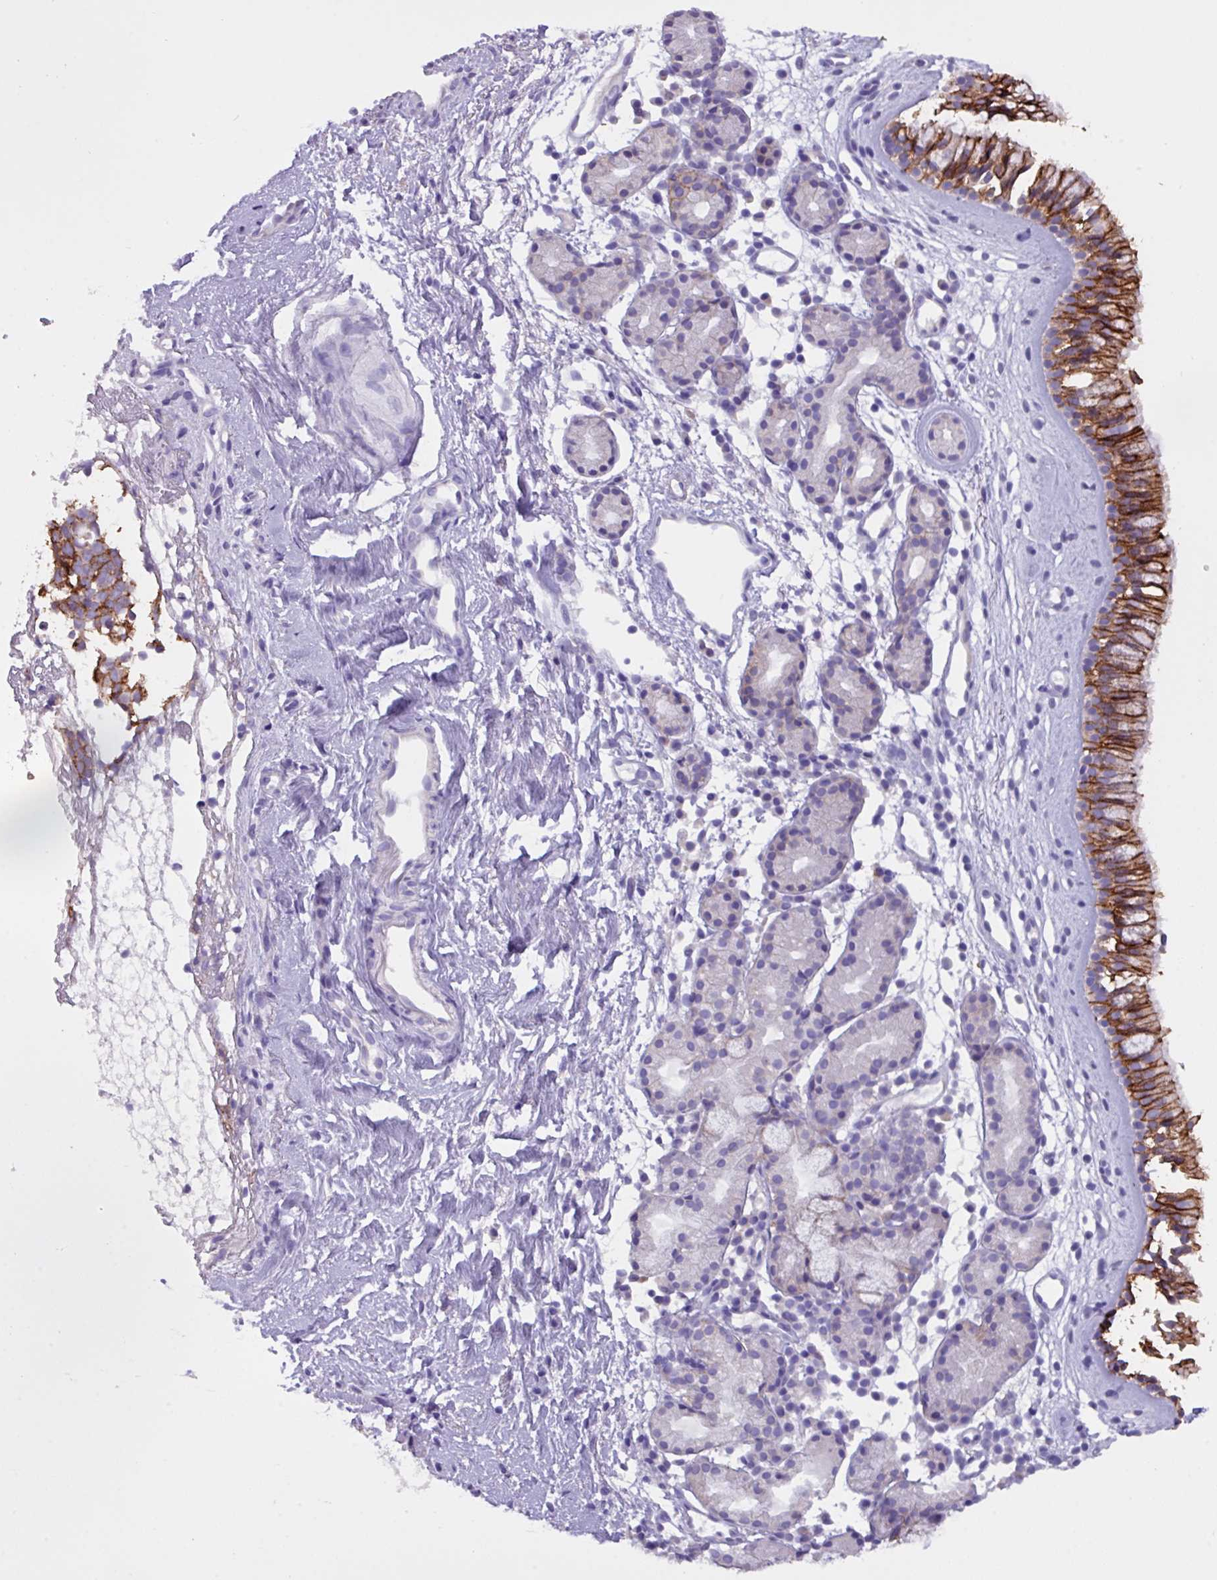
{"staining": {"intensity": "strong", "quantity": "25%-75%", "location": "cytoplasmic/membranous"}, "tissue": "nasopharynx", "cell_type": "Respiratory epithelial cells", "image_type": "normal", "snomed": [{"axis": "morphology", "description": "Normal tissue, NOS"}, {"axis": "topography", "description": "Nasopharynx"}], "caption": "Protein staining exhibits strong cytoplasmic/membranous staining in about 25%-75% of respiratory epithelial cells in benign nasopharynx. (DAB (3,3'-diaminobenzidine) IHC with brightfield microscopy, high magnification).", "gene": "EPCAM", "patient": {"sex": "male", "age": 82}}